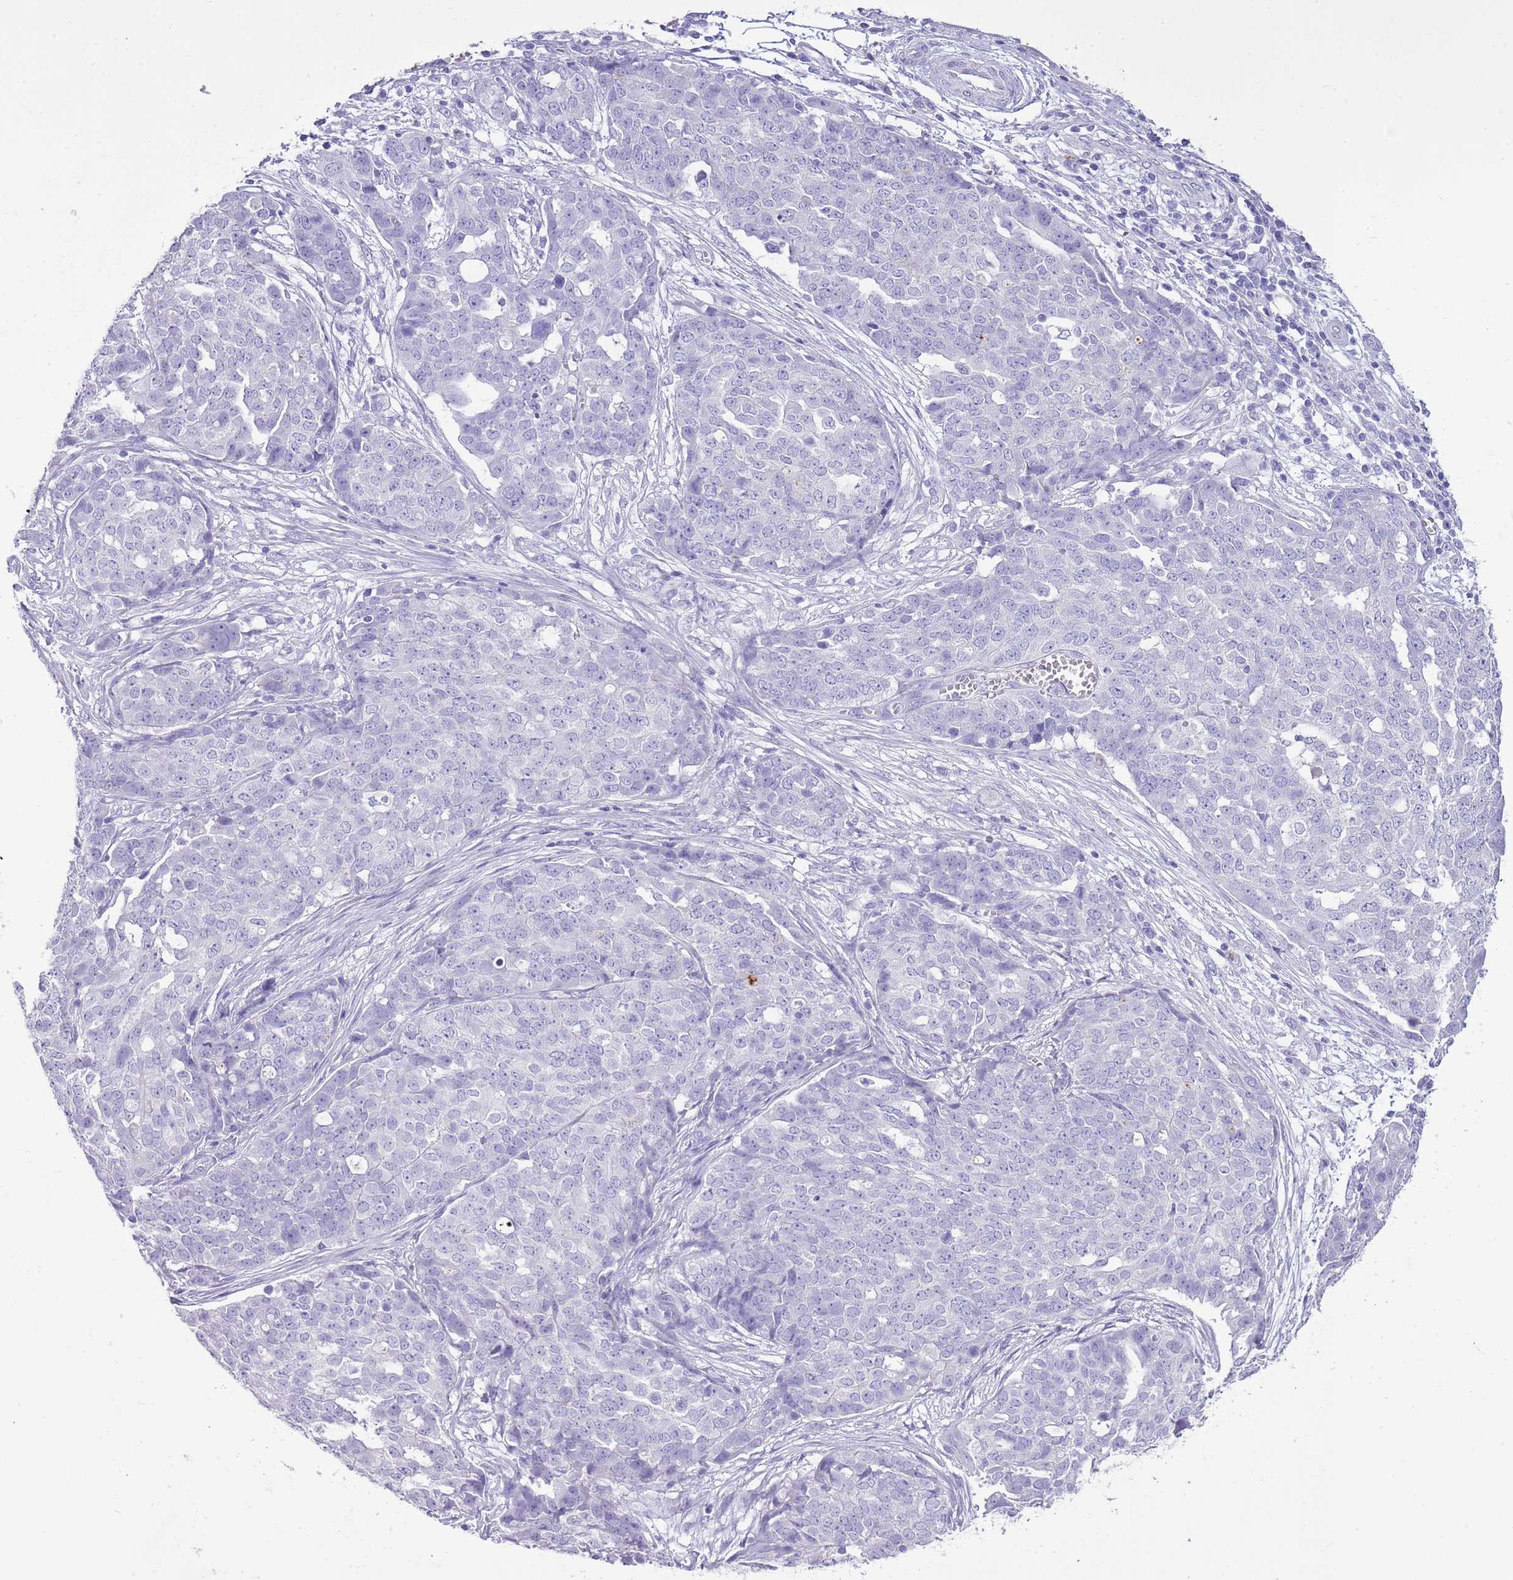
{"staining": {"intensity": "negative", "quantity": "none", "location": "none"}, "tissue": "ovarian cancer", "cell_type": "Tumor cells", "image_type": "cancer", "snomed": [{"axis": "morphology", "description": "Cystadenocarcinoma, serous, NOS"}, {"axis": "topography", "description": "Soft tissue"}, {"axis": "topography", "description": "Ovary"}], "caption": "Immunohistochemistry (IHC) histopathology image of neoplastic tissue: ovarian cancer stained with DAB (3,3'-diaminobenzidine) reveals no significant protein staining in tumor cells.", "gene": "OR2Z1", "patient": {"sex": "female", "age": 57}}